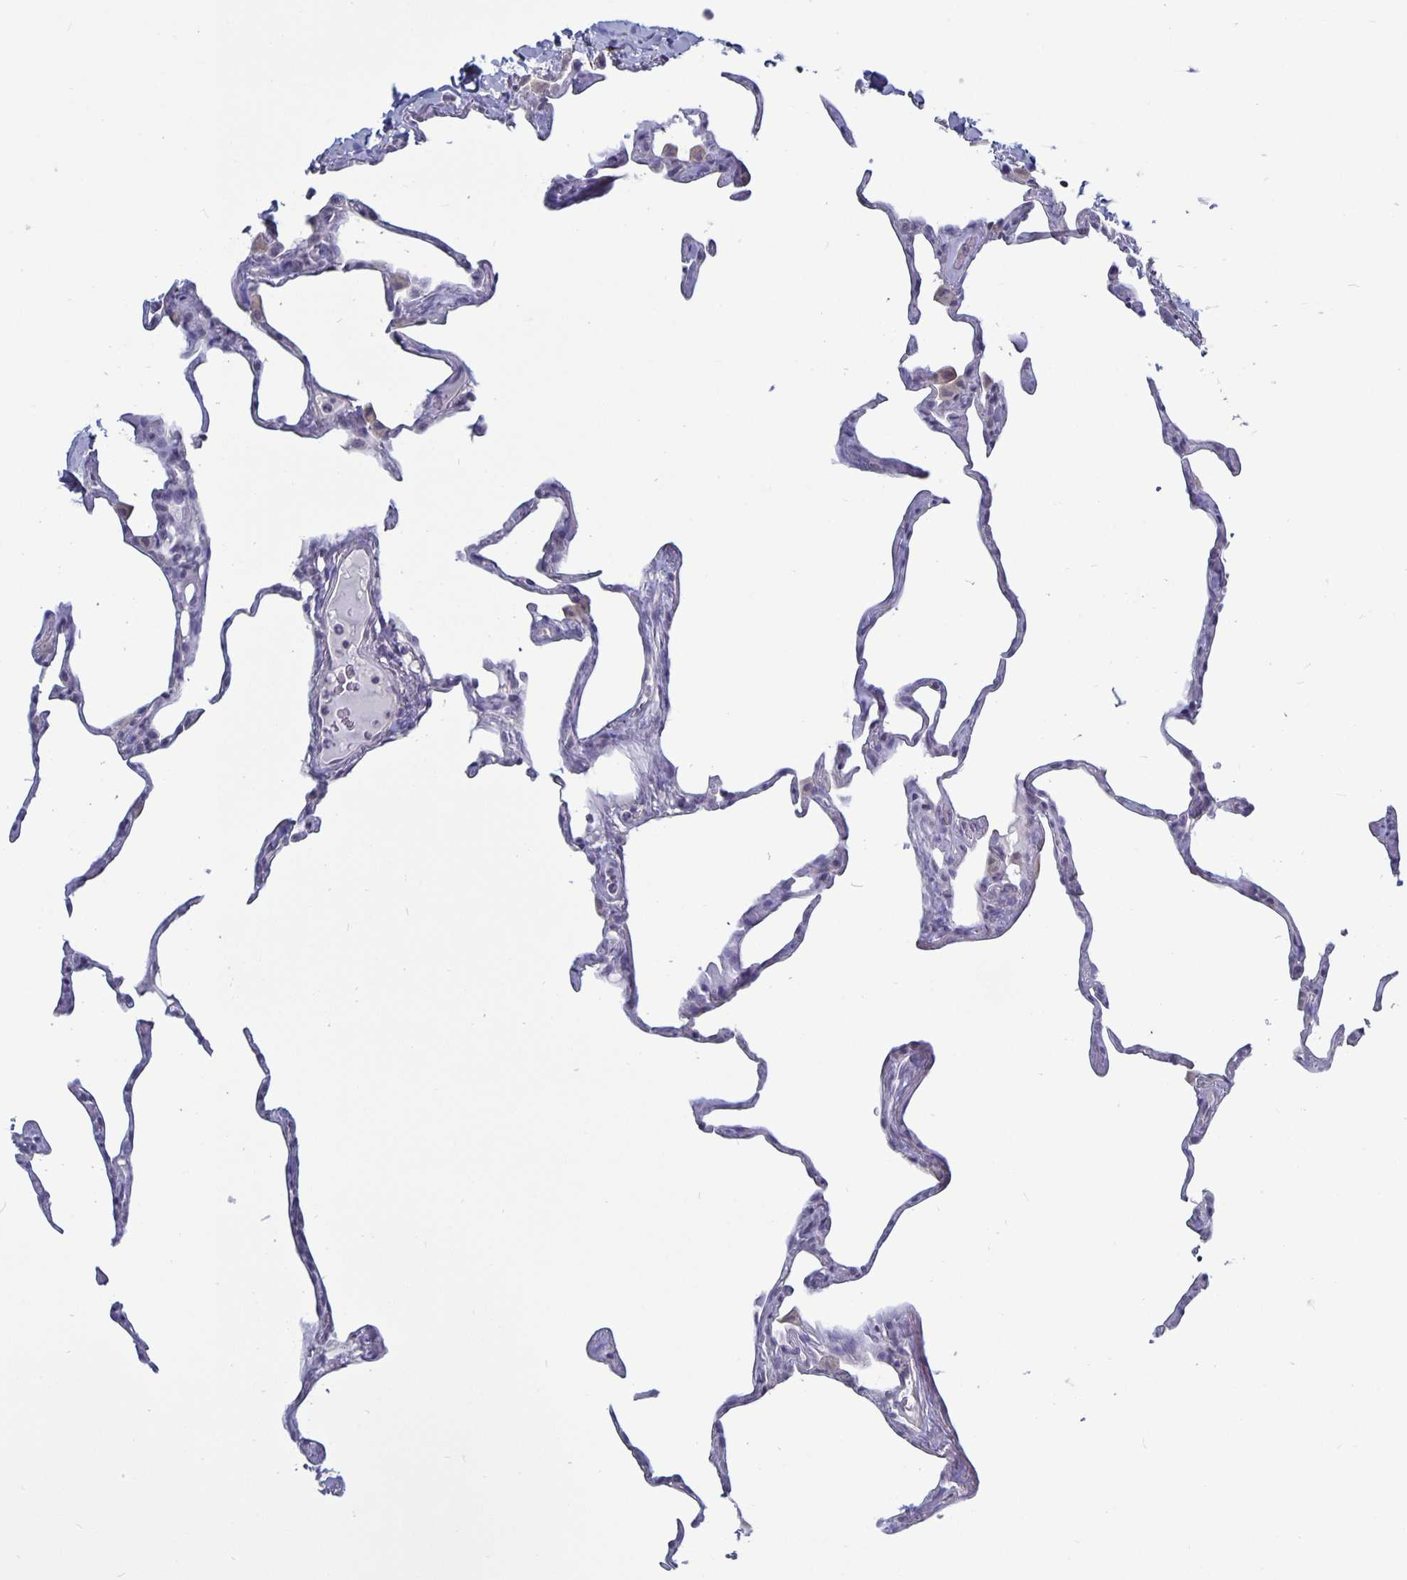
{"staining": {"intensity": "negative", "quantity": "none", "location": "none"}, "tissue": "lung", "cell_type": "Alveolar cells", "image_type": "normal", "snomed": [{"axis": "morphology", "description": "Normal tissue, NOS"}, {"axis": "topography", "description": "Lung"}], "caption": "Lung was stained to show a protein in brown. There is no significant positivity in alveolar cells. The staining was performed using DAB to visualize the protein expression in brown, while the nuclei were stained in blue with hematoxylin (Magnification: 20x).", "gene": "PLCB3", "patient": {"sex": "male", "age": 65}}